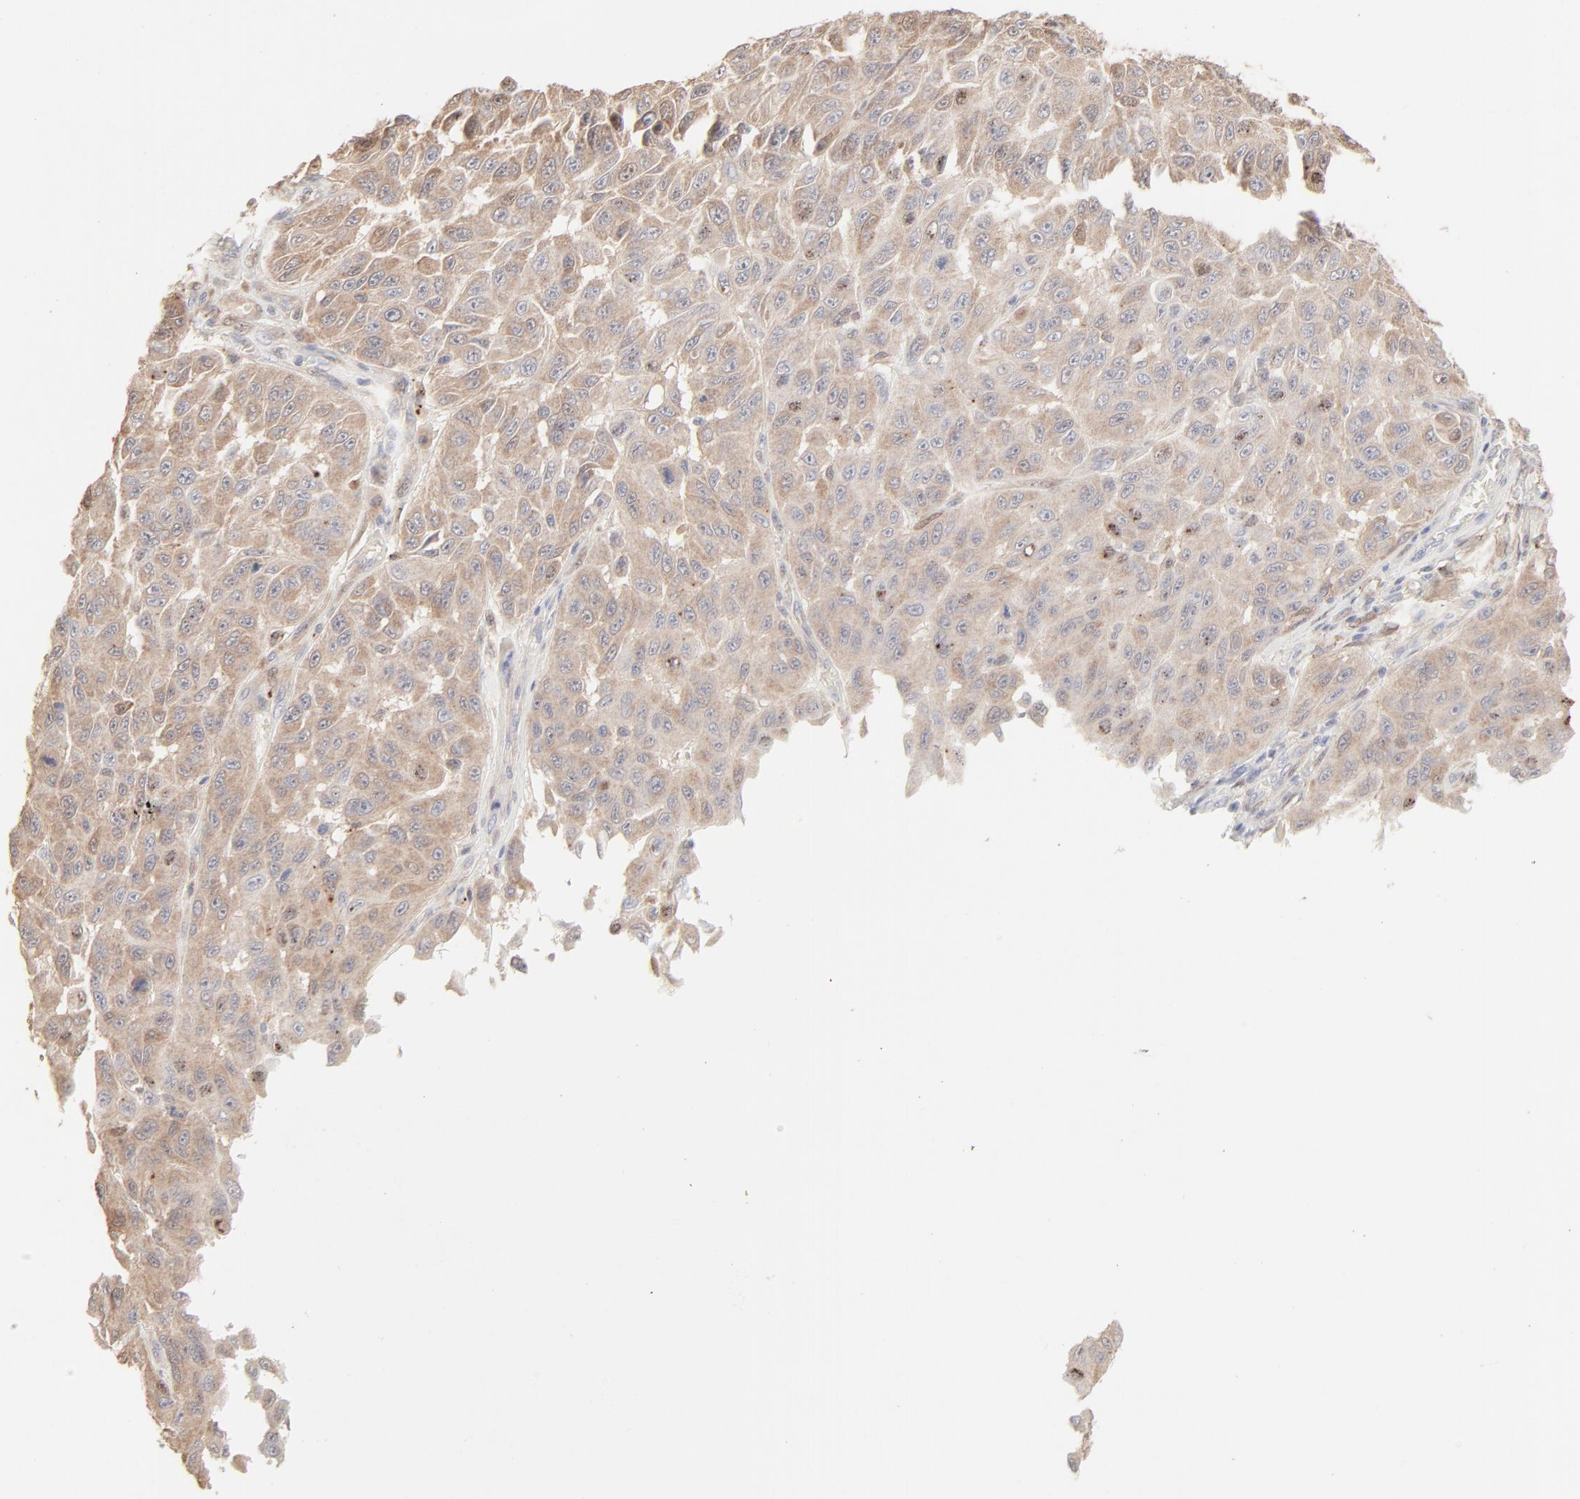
{"staining": {"intensity": "weak", "quantity": ">75%", "location": "cytoplasmic/membranous"}, "tissue": "melanoma", "cell_type": "Tumor cells", "image_type": "cancer", "snomed": [{"axis": "morphology", "description": "Malignant melanoma, NOS"}, {"axis": "topography", "description": "Skin"}], "caption": "The immunohistochemical stain highlights weak cytoplasmic/membranous staining in tumor cells of melanoma tissue.", "gene": "LGALS2", "patient": {"sex": "male", "age": 30}}